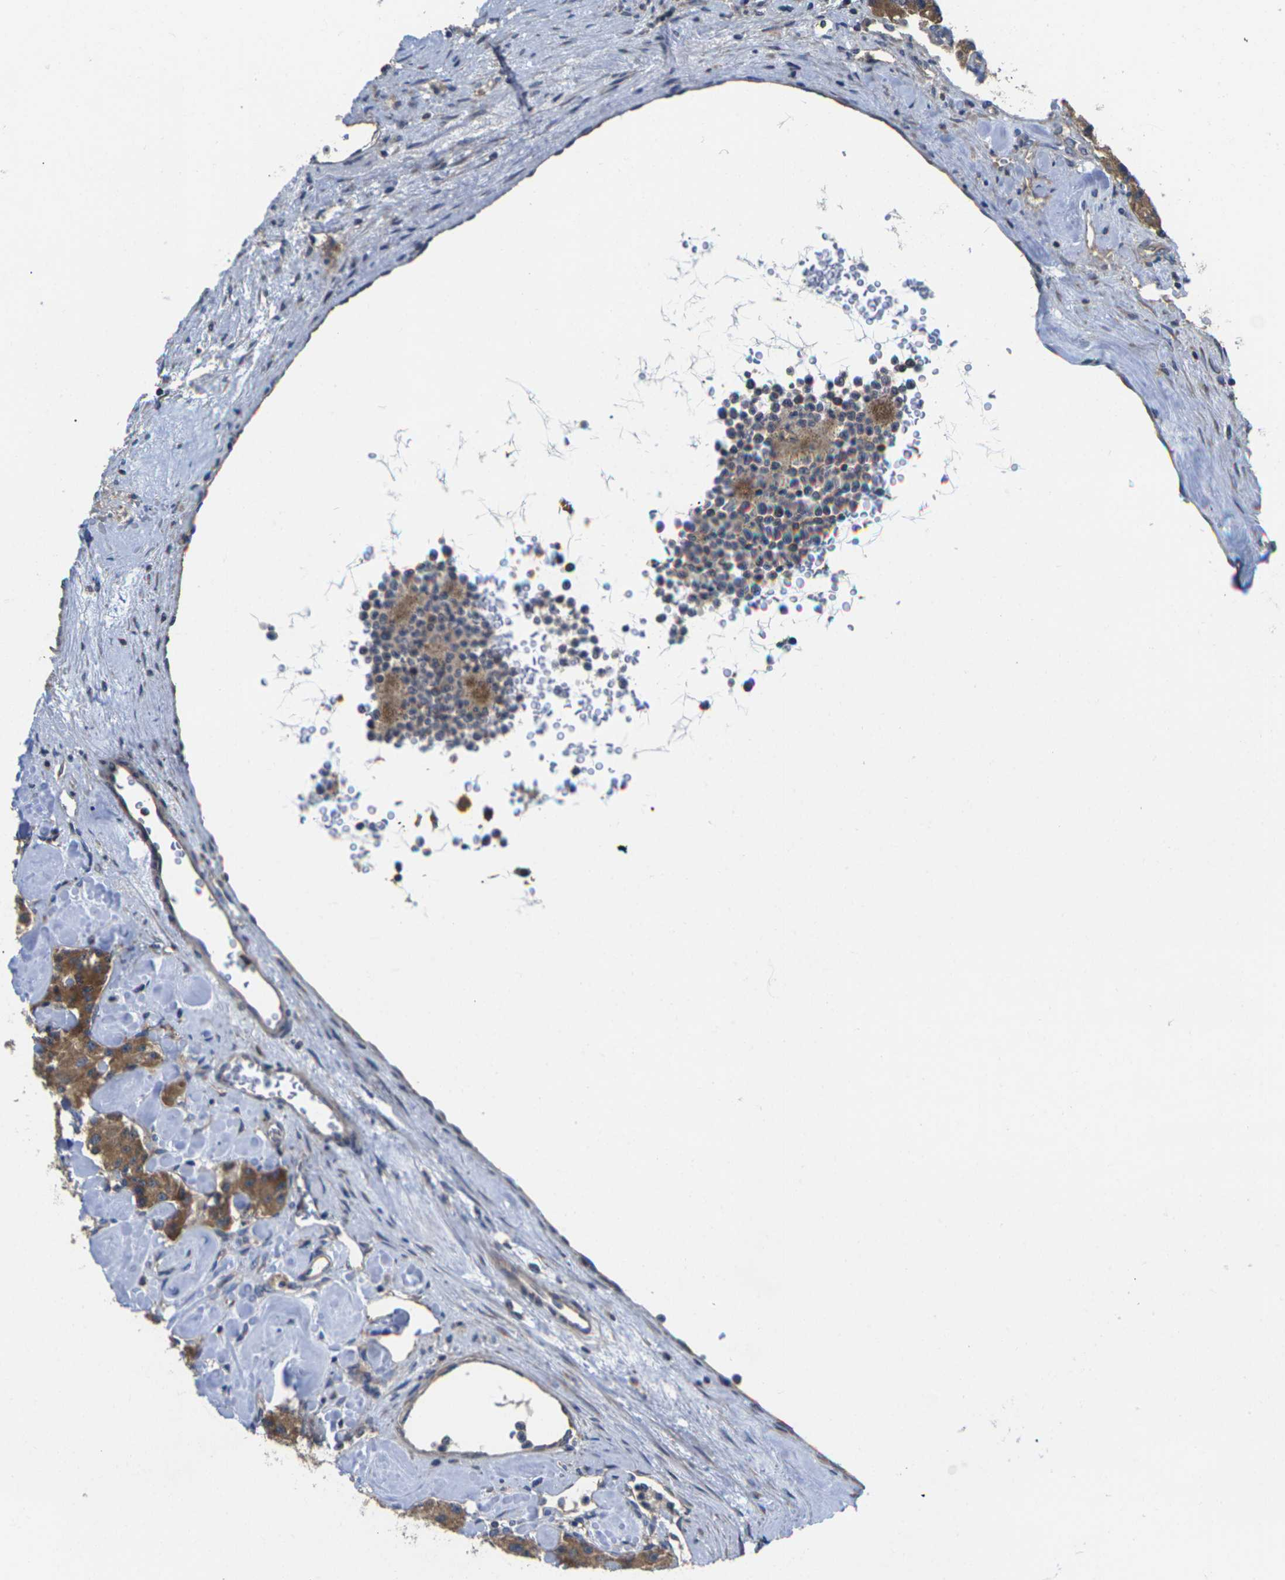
{"staining": {"intensity": "moderate", "quantity": ">75%", "location": "cytoplasmic/membranous"}, "tissue": "carcinoid", "cell_type": "Tumor cells", "image_type": "cancer", "snomed": [{"axis": "morphology", "description": "Carcinoid, malignant, NOS"}, {"axis": "topography", "description": "Pancreas"}], "caption": "A brown stain highlights moderate cytoplasmic/membranous staining of a protein in human carcinoid tumor cells. The protein is stained brown, and the nuclei are stained in blue (DAB (3,3'-diaminobenzidine) IHC with brightfield microscopy, high magnification).", "gene": "TMCC2", "patient": {"sex": "male", "age": 41}}